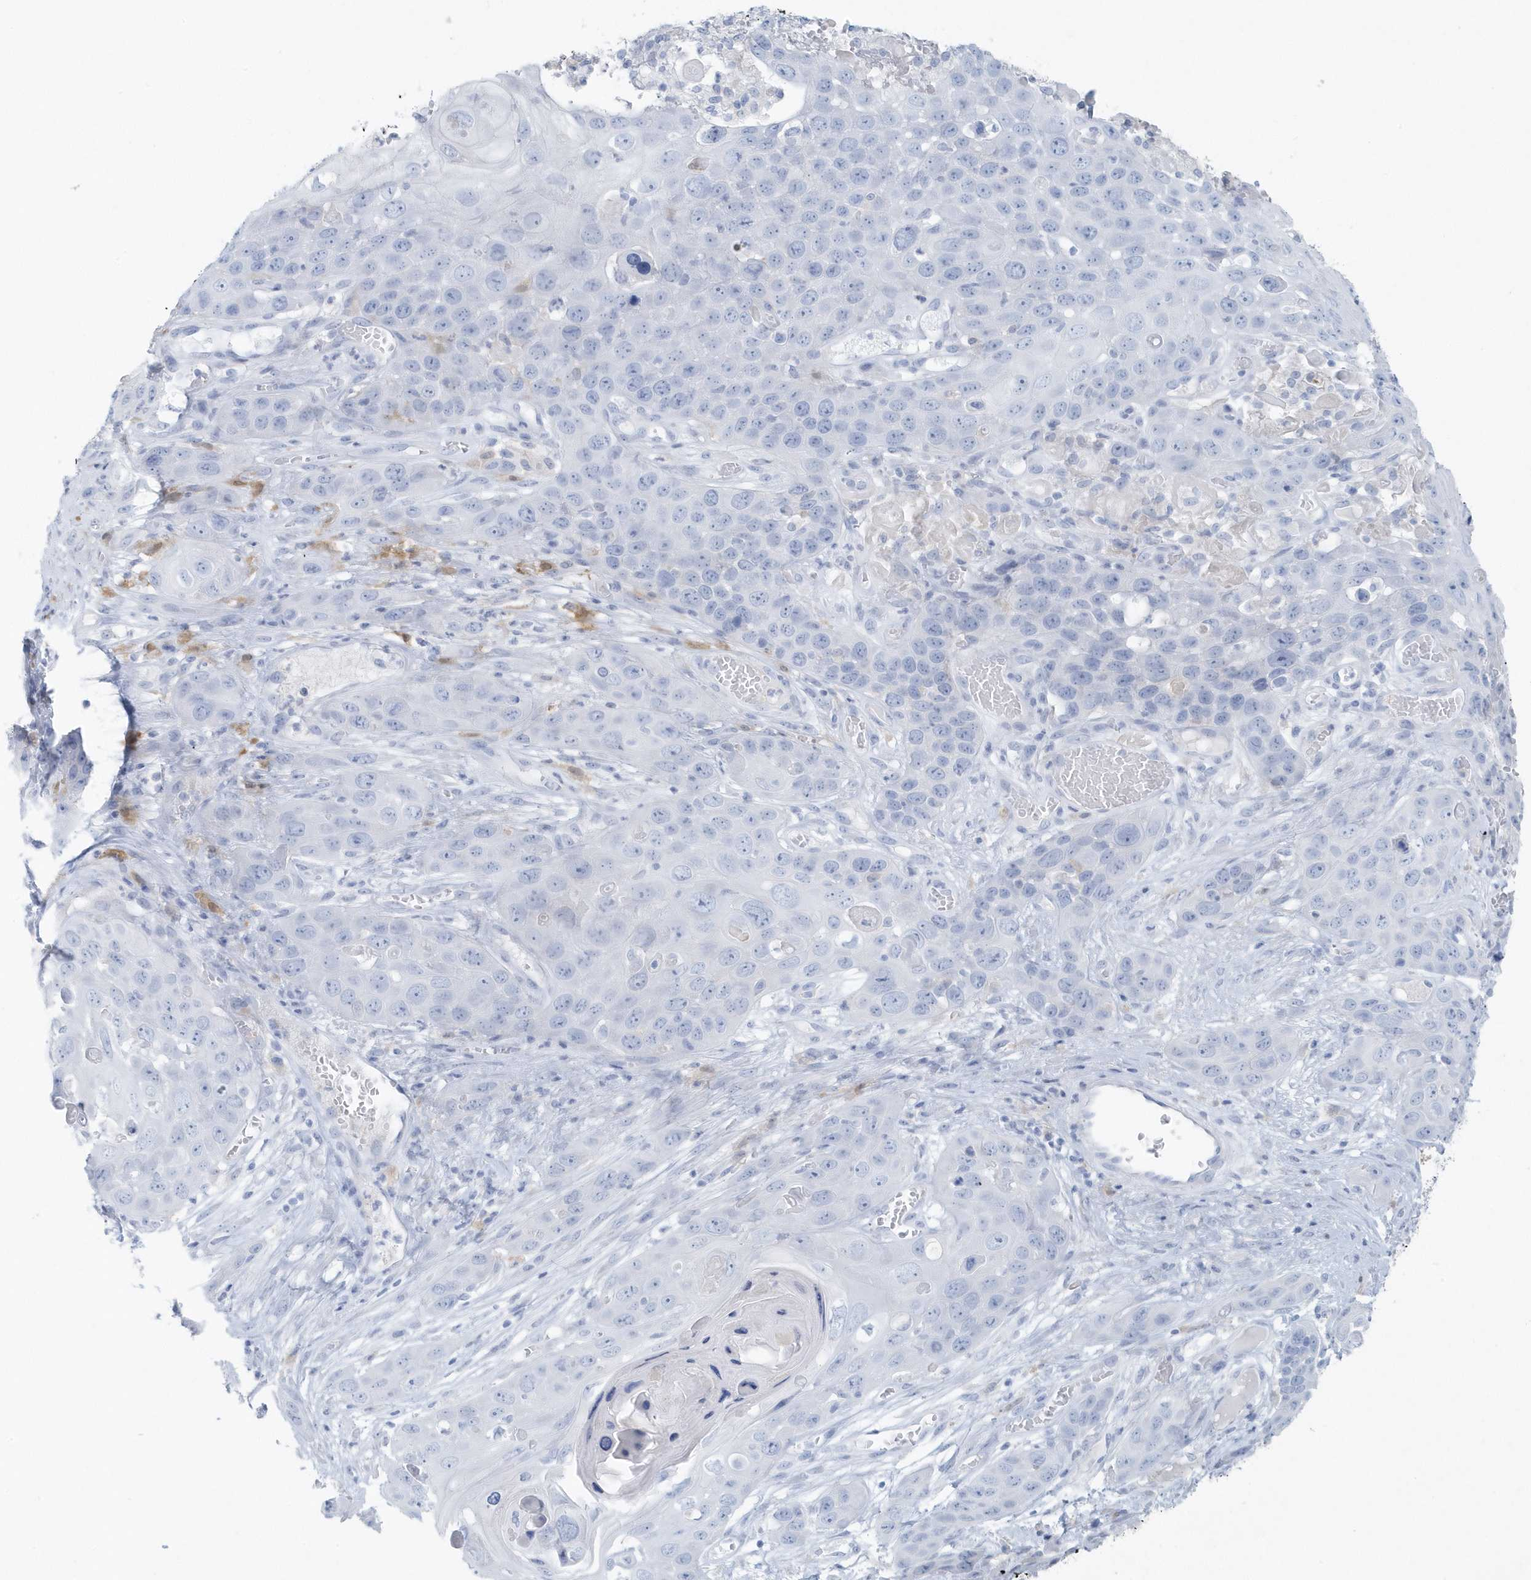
{"staining": {"intensity": "negative", "quantity": "none", "location": "none"}, "tissue": "skin cancer", "cell_type": "Tumor cells", "image_type": "cancer", "snomed": [{"axis": "morphology", "description": "Squamous cell carcinoma, NOS"}, {"axis": "topography", "description": "Skin"}], "caption": "Skin squamous cell carcinoma was stained to show a protein in brown. There is no significant expression in tumor cells.", "gene": "FAM98A", "patient": {"sex": "male", "age": 55}}